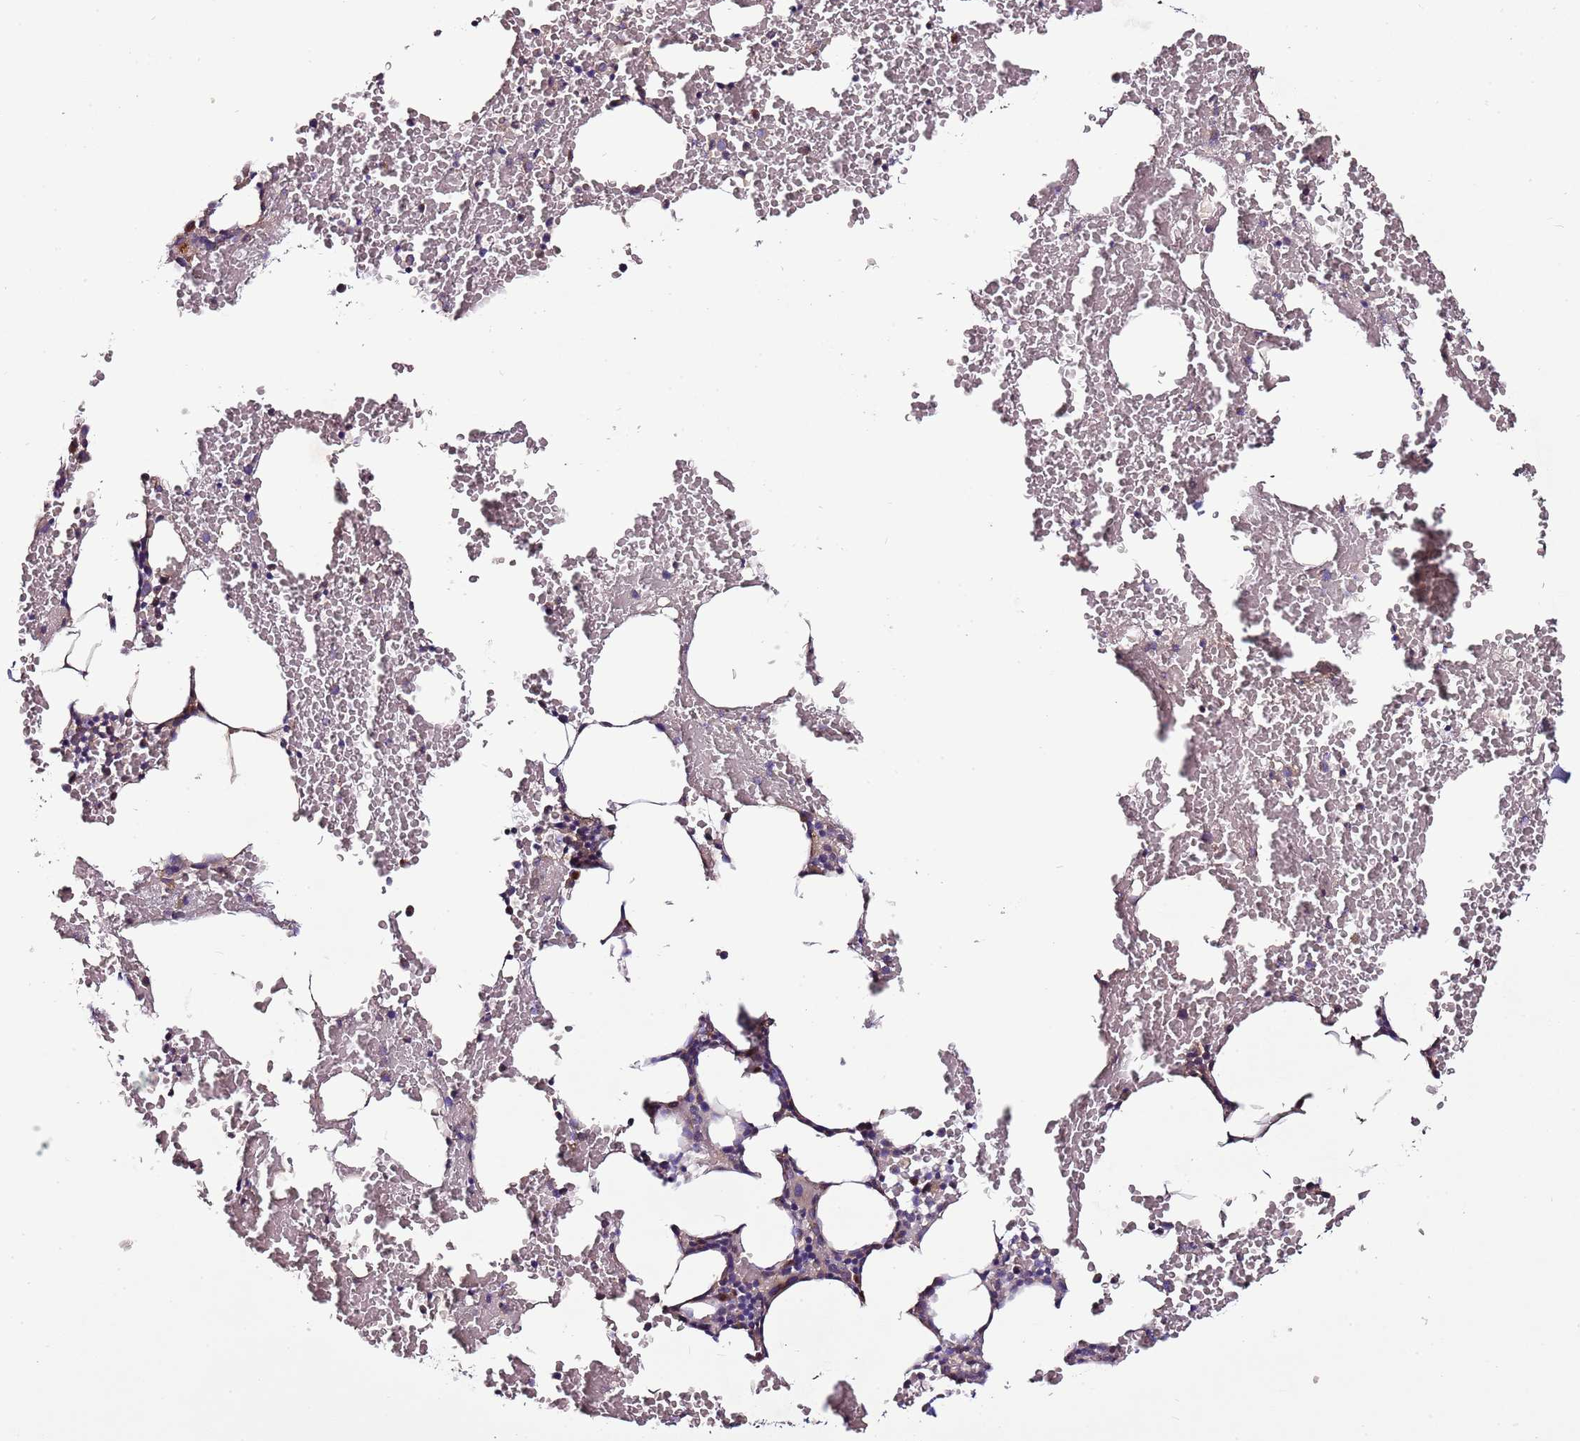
{"staining": {"intensity": "negative", "quantity": "none", "location": "none"}, "tissue": "bone marrow", "cell_type": "Hematopoietic cells", "image_type": "normal", "snomed": [{"axis": "morphology", "description": "Normal tissue, NOS"}, {"axis": "morphology", "description": "Inflammation, NOS"}, {"axis": "topography", "description": "Bone marrow"}], "caption": "High power microscopy image of an IHC photomicrograph of unremarkable bone marrow, revealing no significant staining in hematopoietic cells. (DAB (3,3'-diaminobenzidine) immunohistochemistry (IHC) with hematoxylin counter stain).", "gene": "FAM20A", "patient": {"sex": "female", "age": 78}}